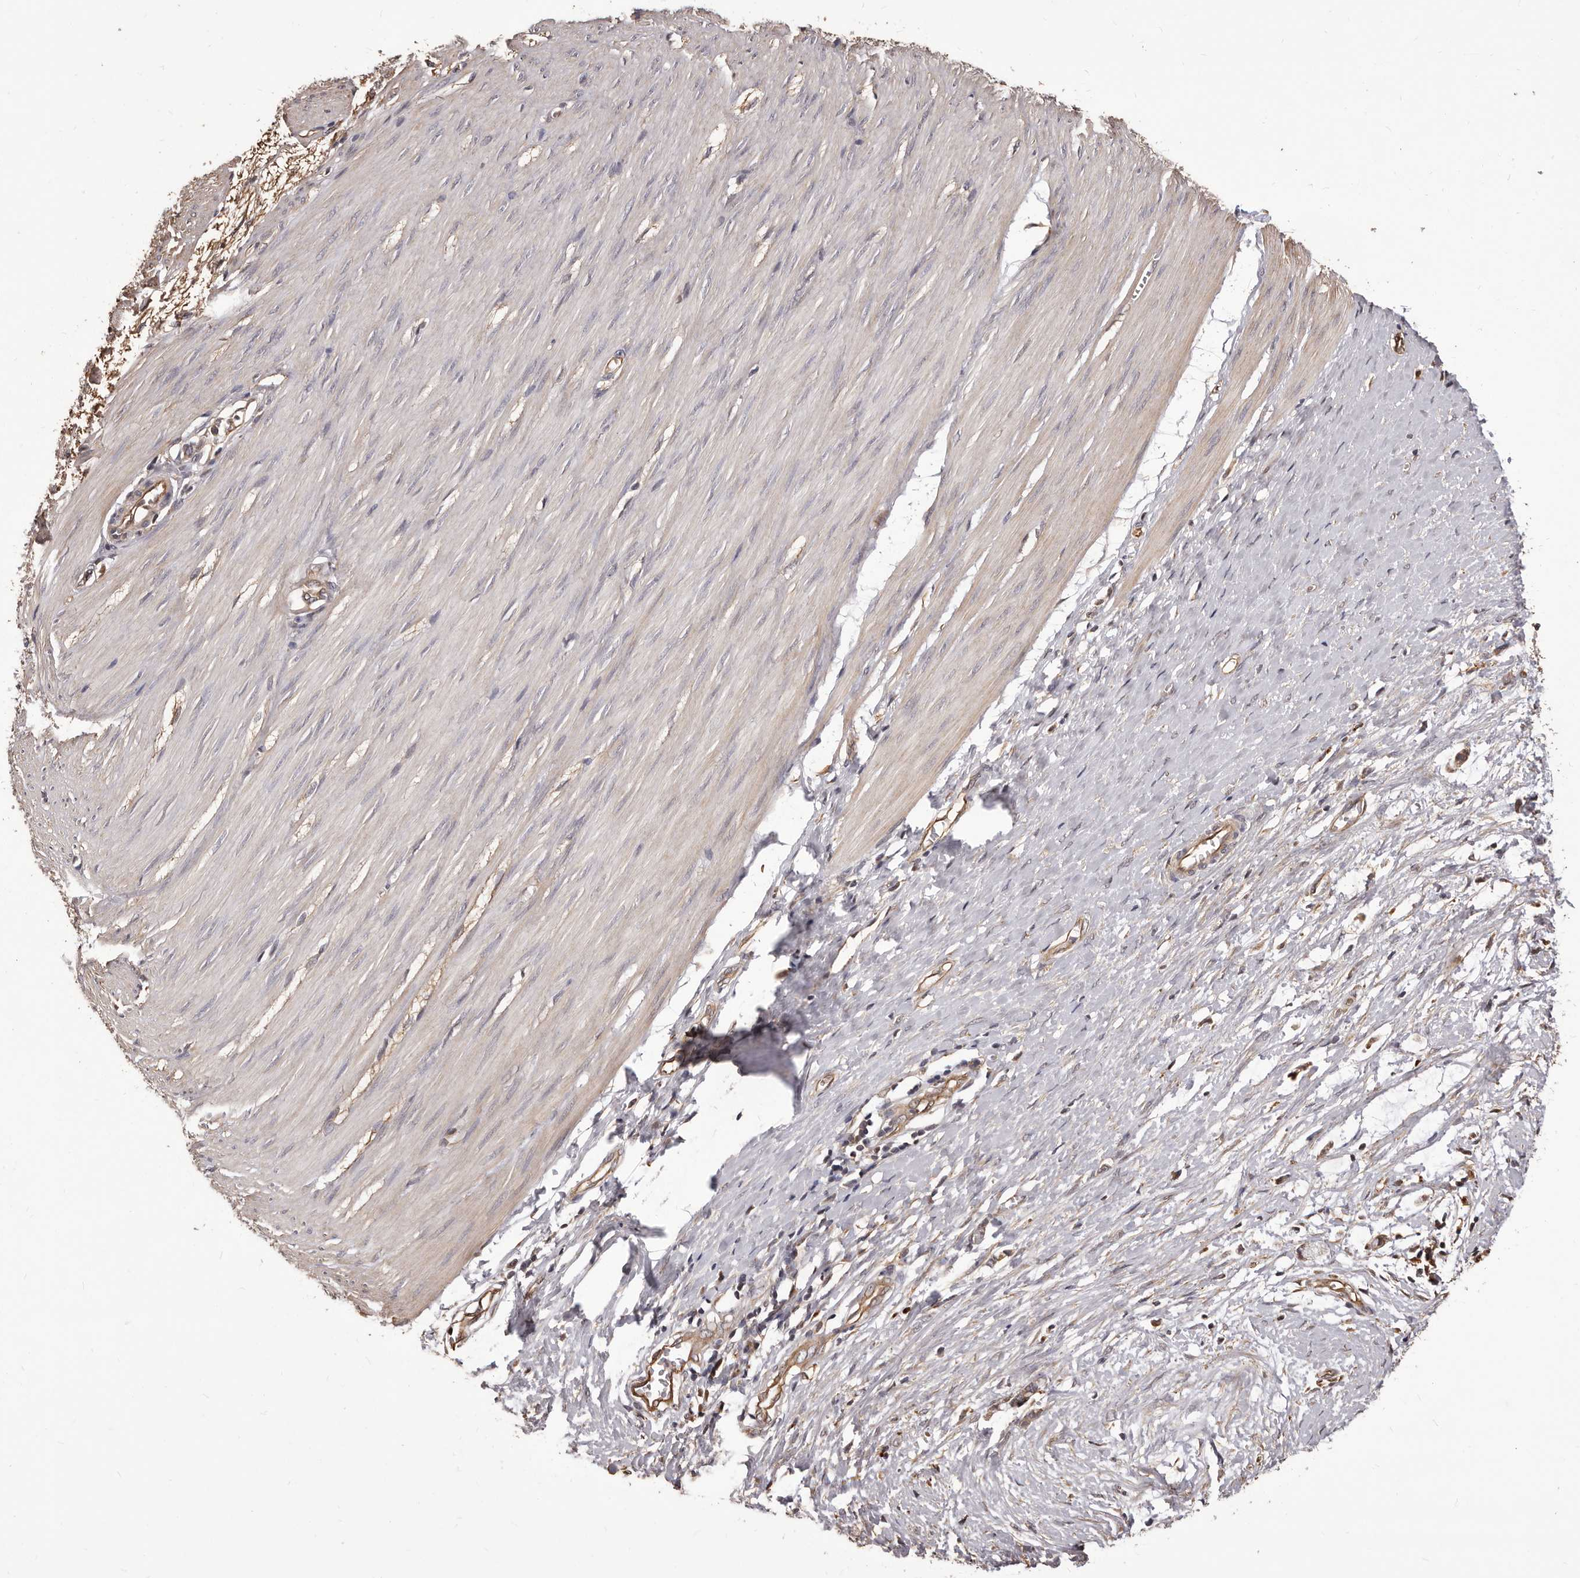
{"staining": {"intensity": "moderate", "quantity": "<25%", "location": "cytoplasmic/membranous"}, "tissue": "smooth muscle", "cell_type": "Smooth muscle cells", "image_type": "normal", "snomed": [{"axis": "morphology", "description": "Normal tissue, NOS"}, {"axis": "morphology", "description": "Adenocarcinoma, NOS"}, {"axis": "topography", "description": "Colon"}, {"axis": "topography", "description": "Peripheral nerve tissue"}], "caption": "IHC photomicrograph of benign smooth muscle: smooth muscle stained using immunohistochemistry (IHC) reveals low levels of moderate protein expression localized specifically in the cytoplasmic/membranous of smooth muscle cells, appearing as a cytoplasmic/membranous brown color.", "gene": "ALPK1", "patient": {"sex": "male", "age": 14}}